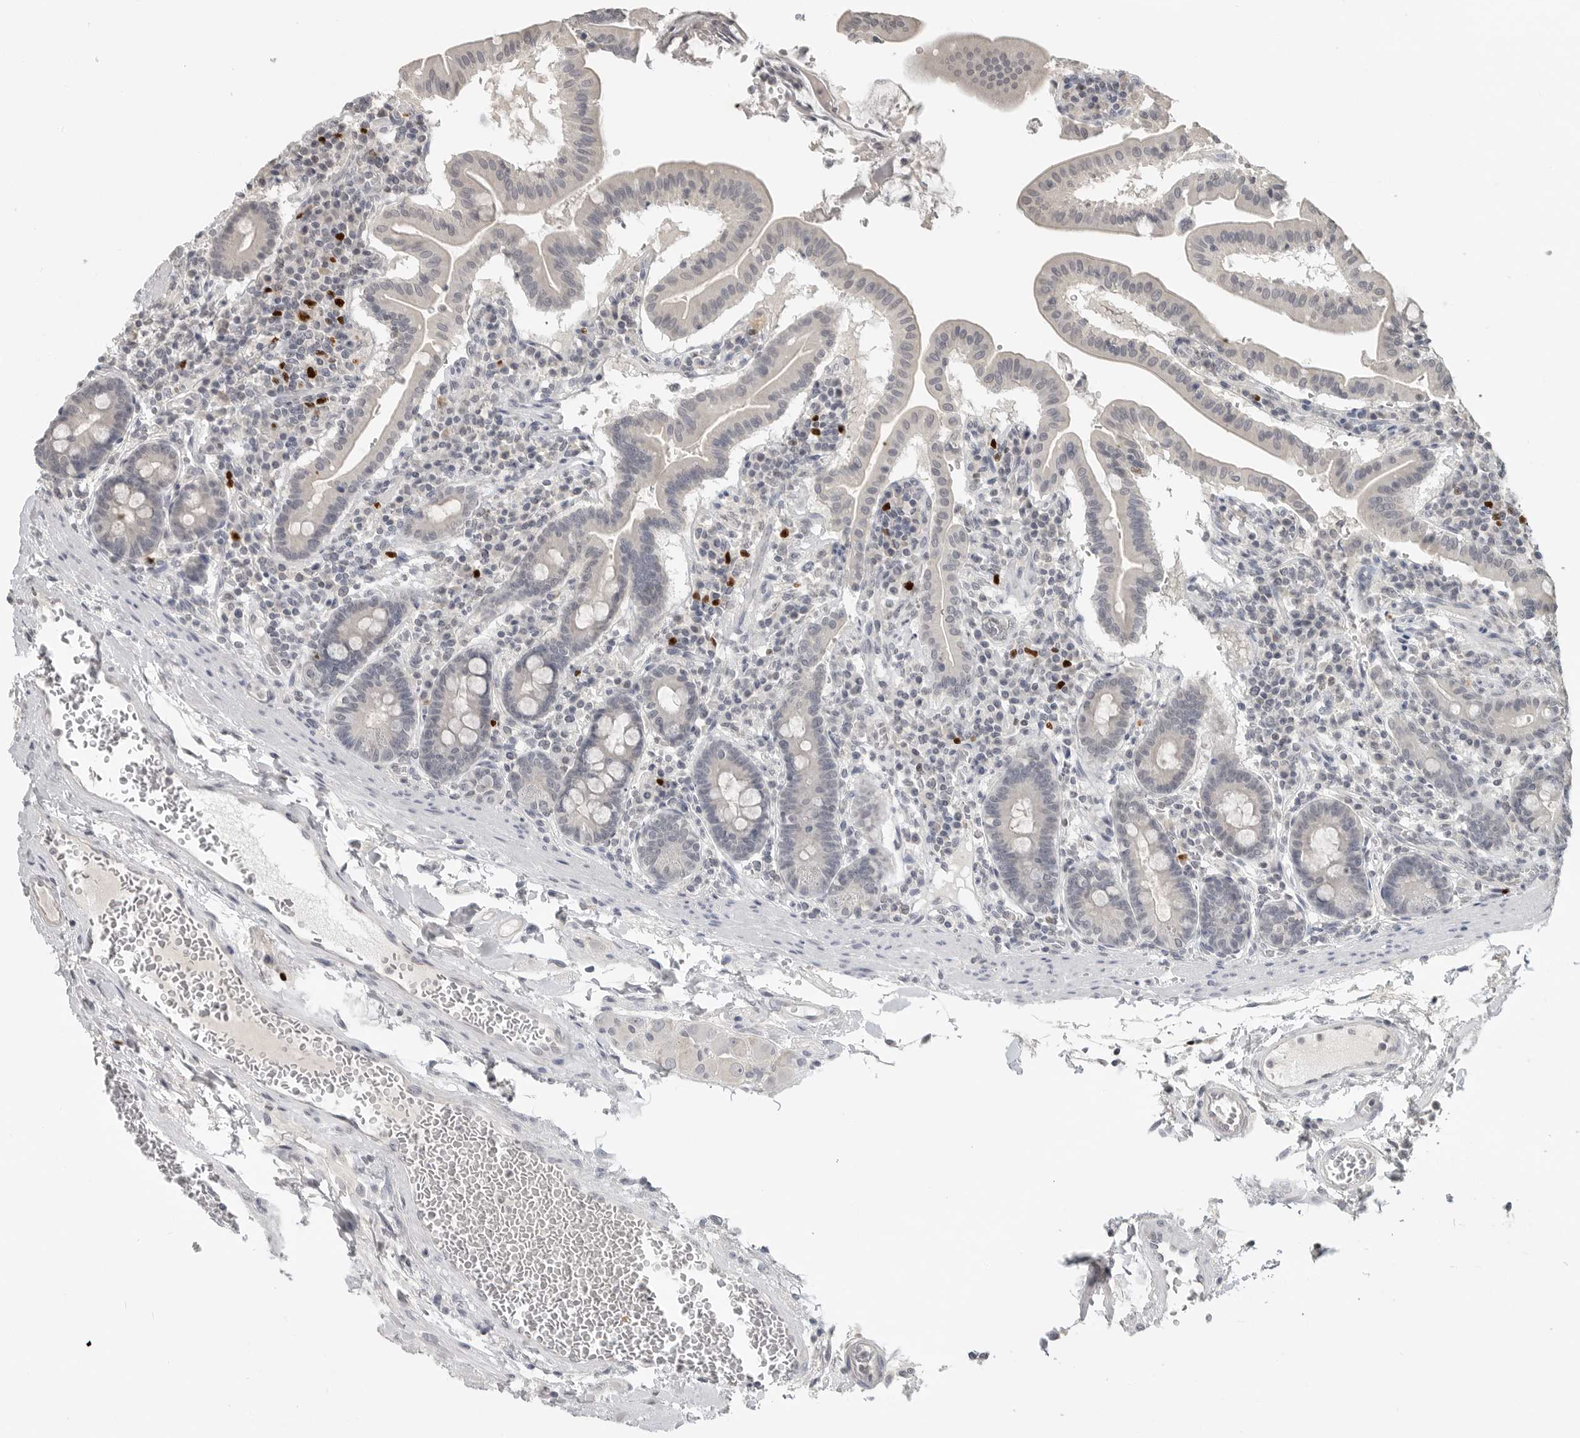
{"staining": {"intensity": "negative", "quantity": "none", "location": "none"}, "tissue": "duodenum", "cell_type": "Glandular cells", "image_type": "normal", "snomed": [{"axis": "morphology", "description": "Normal tissue, NOS"}, {"axis": "morphology", "description": "Adenocarcinoma, NOS"}, {"axis": "topography", "description": "Pancreas"}, {"axis": "topography", "description": "Duodenum"}], "caption": "This is an IHC photomicrograph of benign human duodenum. There is no expression in glandular cells.", "gene": "FOXP3", "patient": {"sex": "male", "age": 50}}